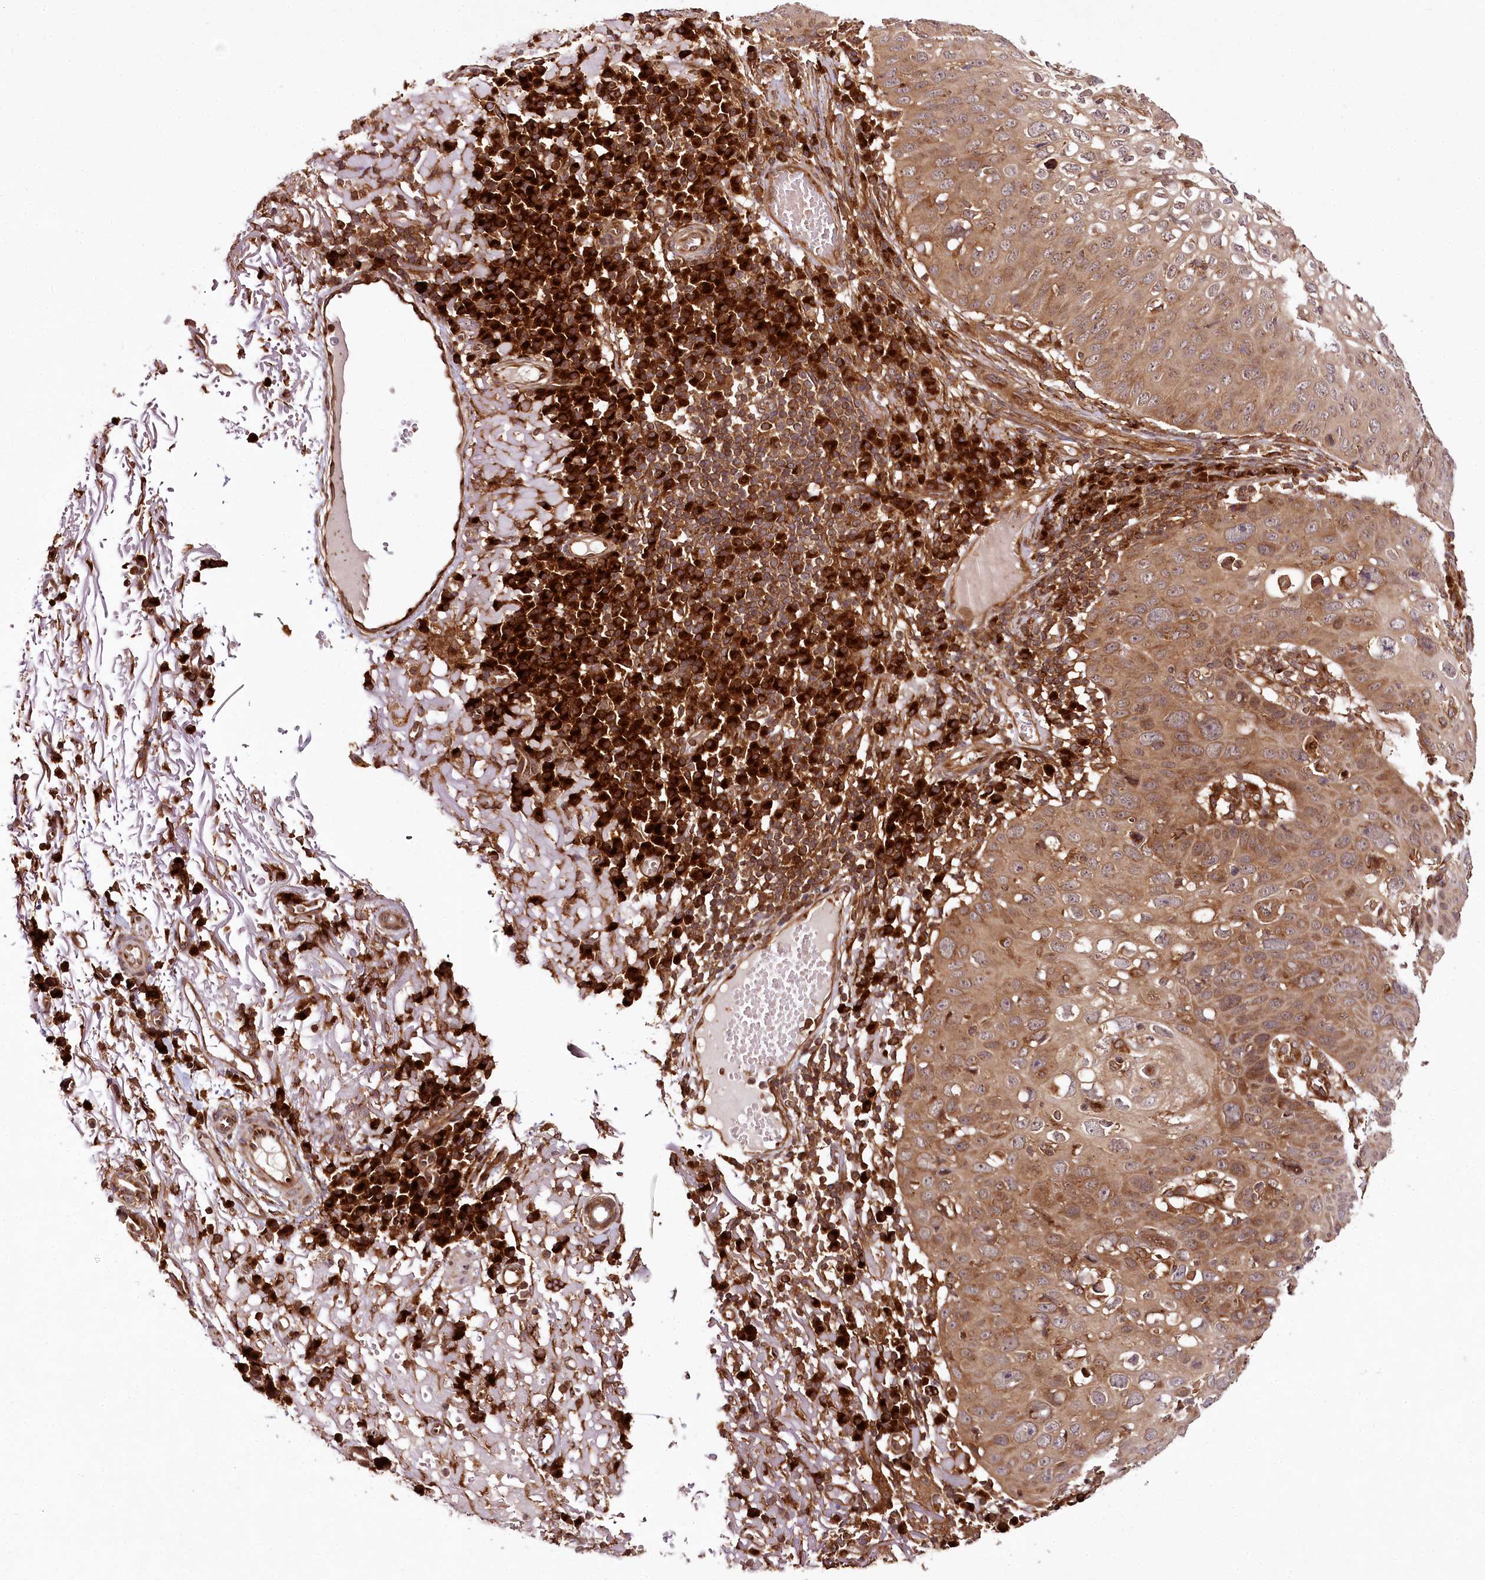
{"staining": {"intensity": "moderate", "quantity": ">75%", "location": "cytoplasmic/membranous"}, "tissue": "skin cancer", "cell_type": "Tumor cells", "image_type": "cancer", "snomed": [{"axis": "morphology", "description": "Squamous cell carcinoma, NOS"}, {"axis": "topography", "description": "Skin"}], "caption": "Immunohistochemical staining of human skin cancer (squamous cell carcinoma) displays moderate cytoplasmic/membranous protein staining in approximately >75% of tumor cells.", "gene": "COPG1", "patient": {"sex": "female", "age": 90}}